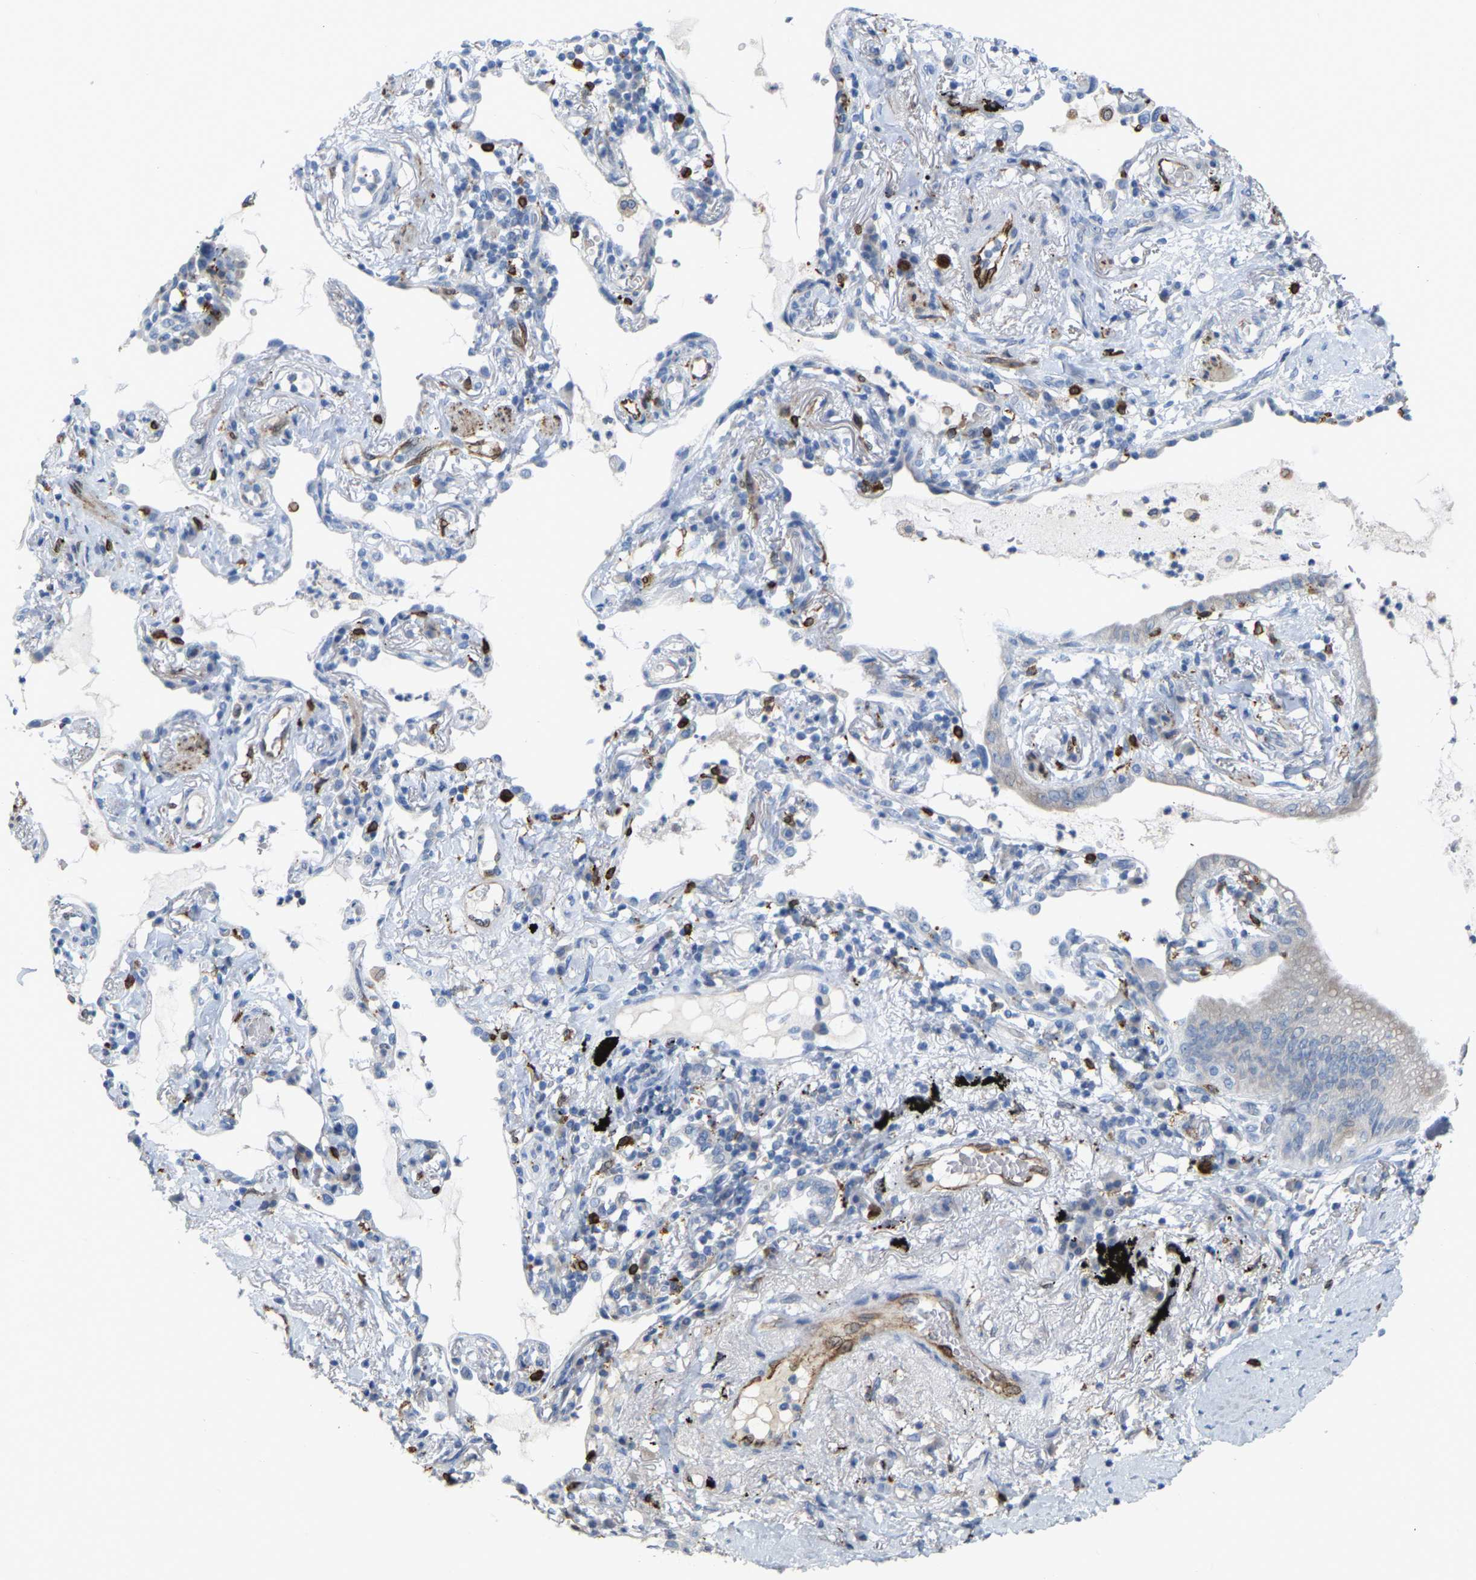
{"staining": {"intensity": "negative", "quantity": "none", "location": "none"}, "tissue": "lung cancer", "cell_type": "Tumor cells", "image_type": "cancer", "snomed": [{"axis": "morphology", "description": "Normal tissue, NOS"}, {"axis": "morphology", "description": "Adenocarcinoma, NOS"}, {"axis": "topography", "description": "Bronchus"}, {"axis": "topography", "description": "Lung"}], "caption": "Immunohistochemistry histopathology image of neoplastic tissue: lung cancer (adenocarcinoma) stained with DAB exhibits no significant protein expression in tumor cells. Nuclei are stained in blue.", "gene": "PTGS1", "patient": {"sex": "female", "age": 70}}